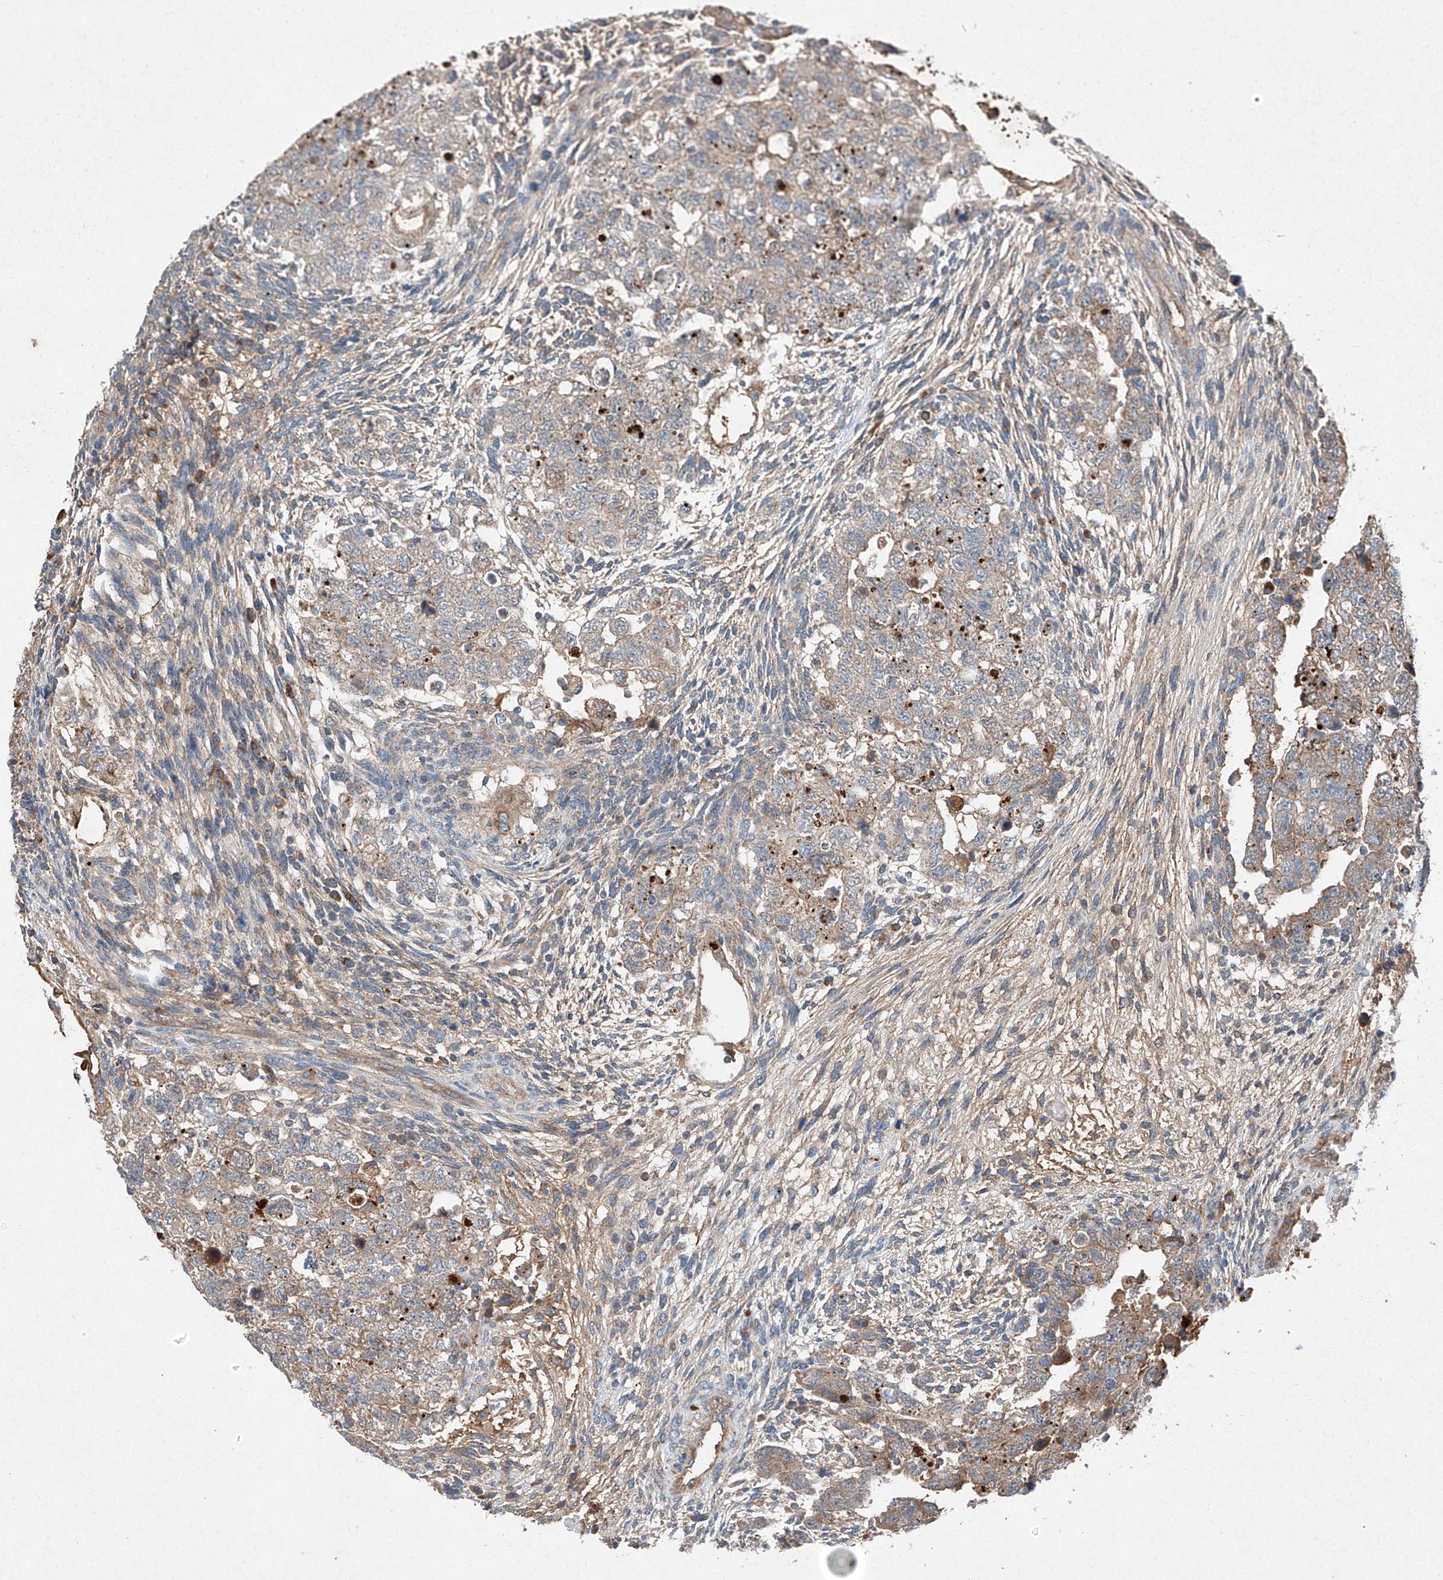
{"staining": {"intensity": "weak", "quantity": "25%-75%", "location": "cytoplasmic/membranous"}, "tissue": "testis cancer", "cell_type": "Tumor cells", "image_type": "cancer", "snomed": [{"axis": "morphology", "description": "Carcinoma, Embryonal, NOS"}, {"axis": "topography", "description": "Testis"}], "caption": "Testis cancer (embryonal carcinoma) stained with DAB (3,3'-diaminobenzidine) immunohistochemistry shows low levels of weak cytoplasmic/membranous expression in approximately 25%-75% of tumor cells.", "gene": "RUSC1", "patient": {"sex": "male", "age": 36}}